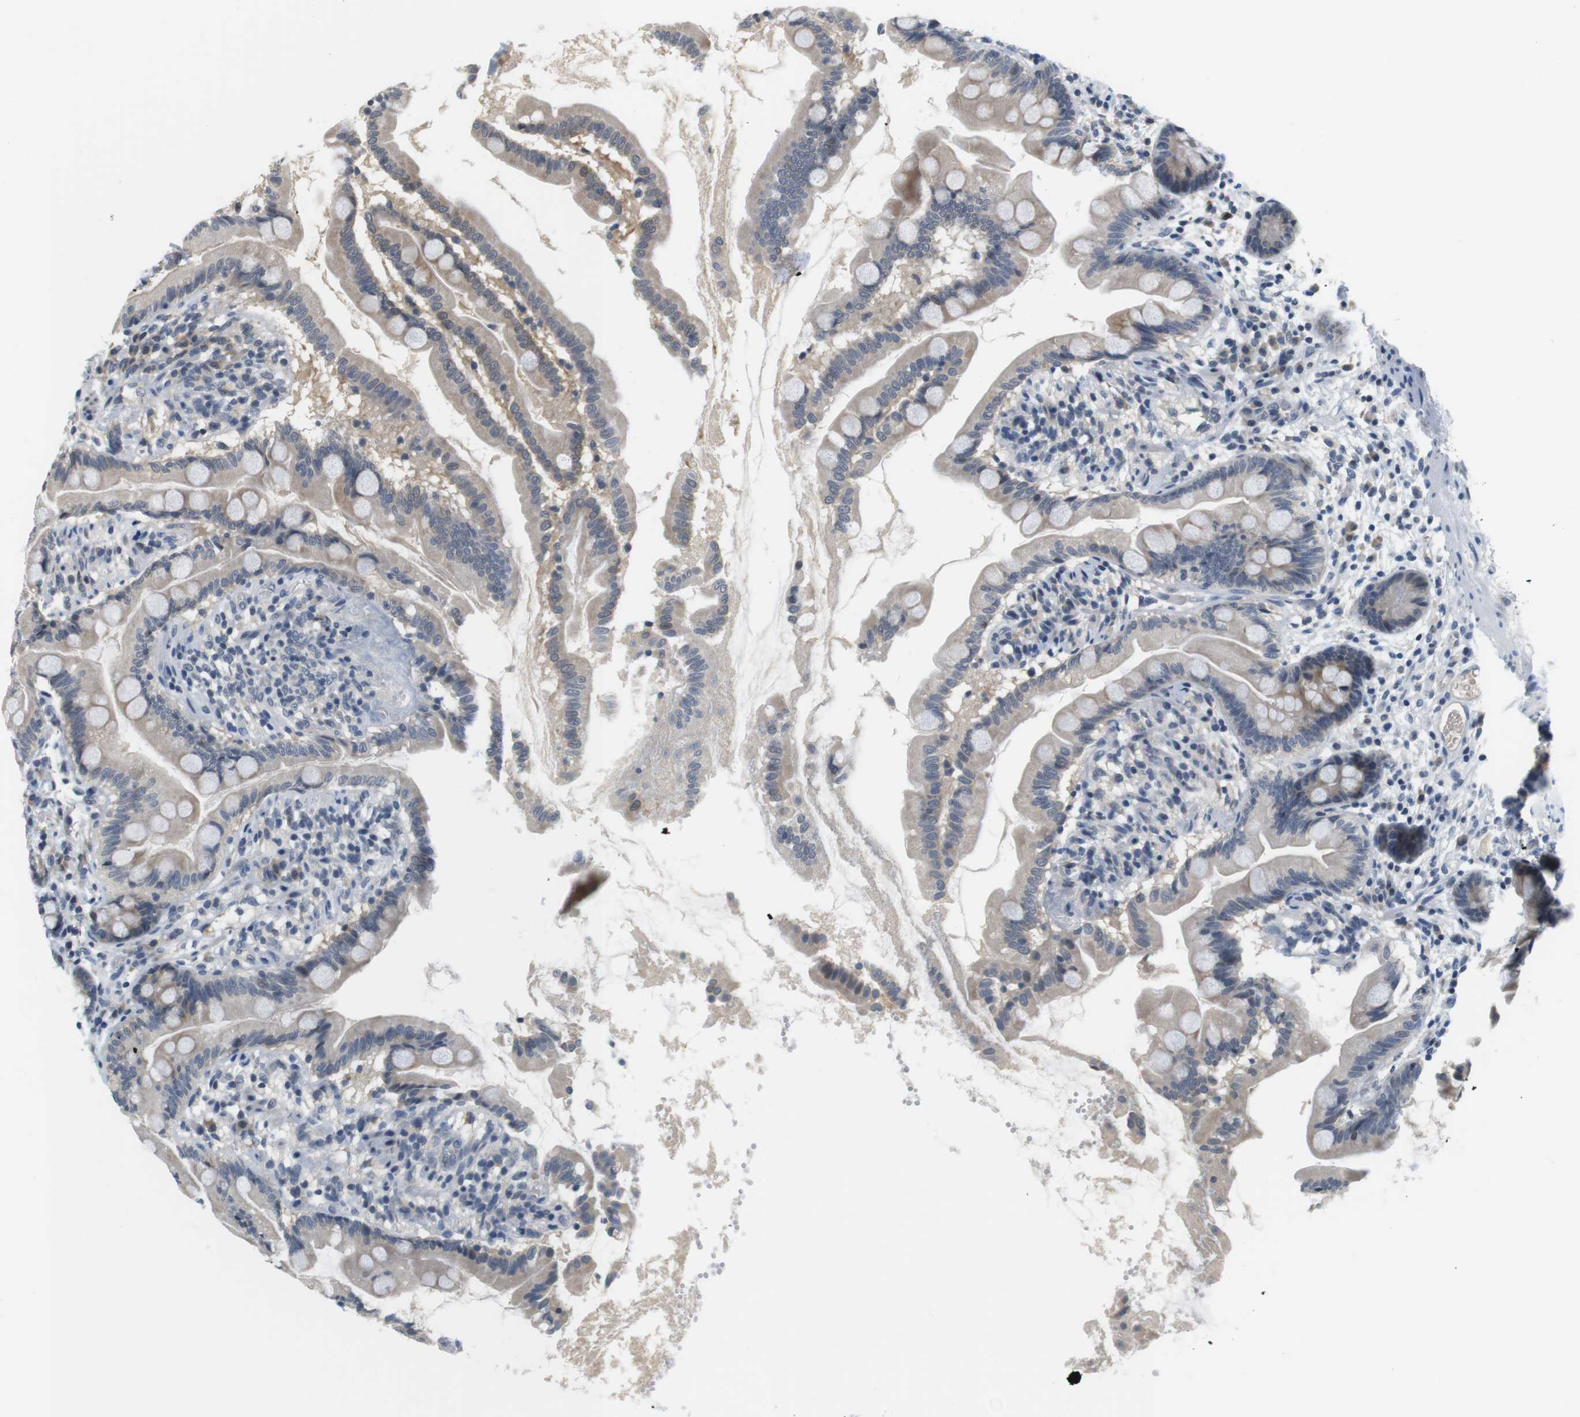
{"staining": {"intensity": "weak", "quantity": "<25%", "location": "cytoplasmic/membranous"}, "tissue": "small intestine", "cell_type": "Glandular cells", "image_type": "normal", "snomed": [{"axis": "morphology", "description": "Normal tissue, NOS"}, {"axis": "topography", "description": "Small intestine"}], "caption": "High power microscopy photomicrograph of an immunohistochemistry micrograph of unremarkable small intestine, revealing no significant staining in glandular cells.", "gene": "WNT7A", "patient": {"sex": "female", "age": 56}}